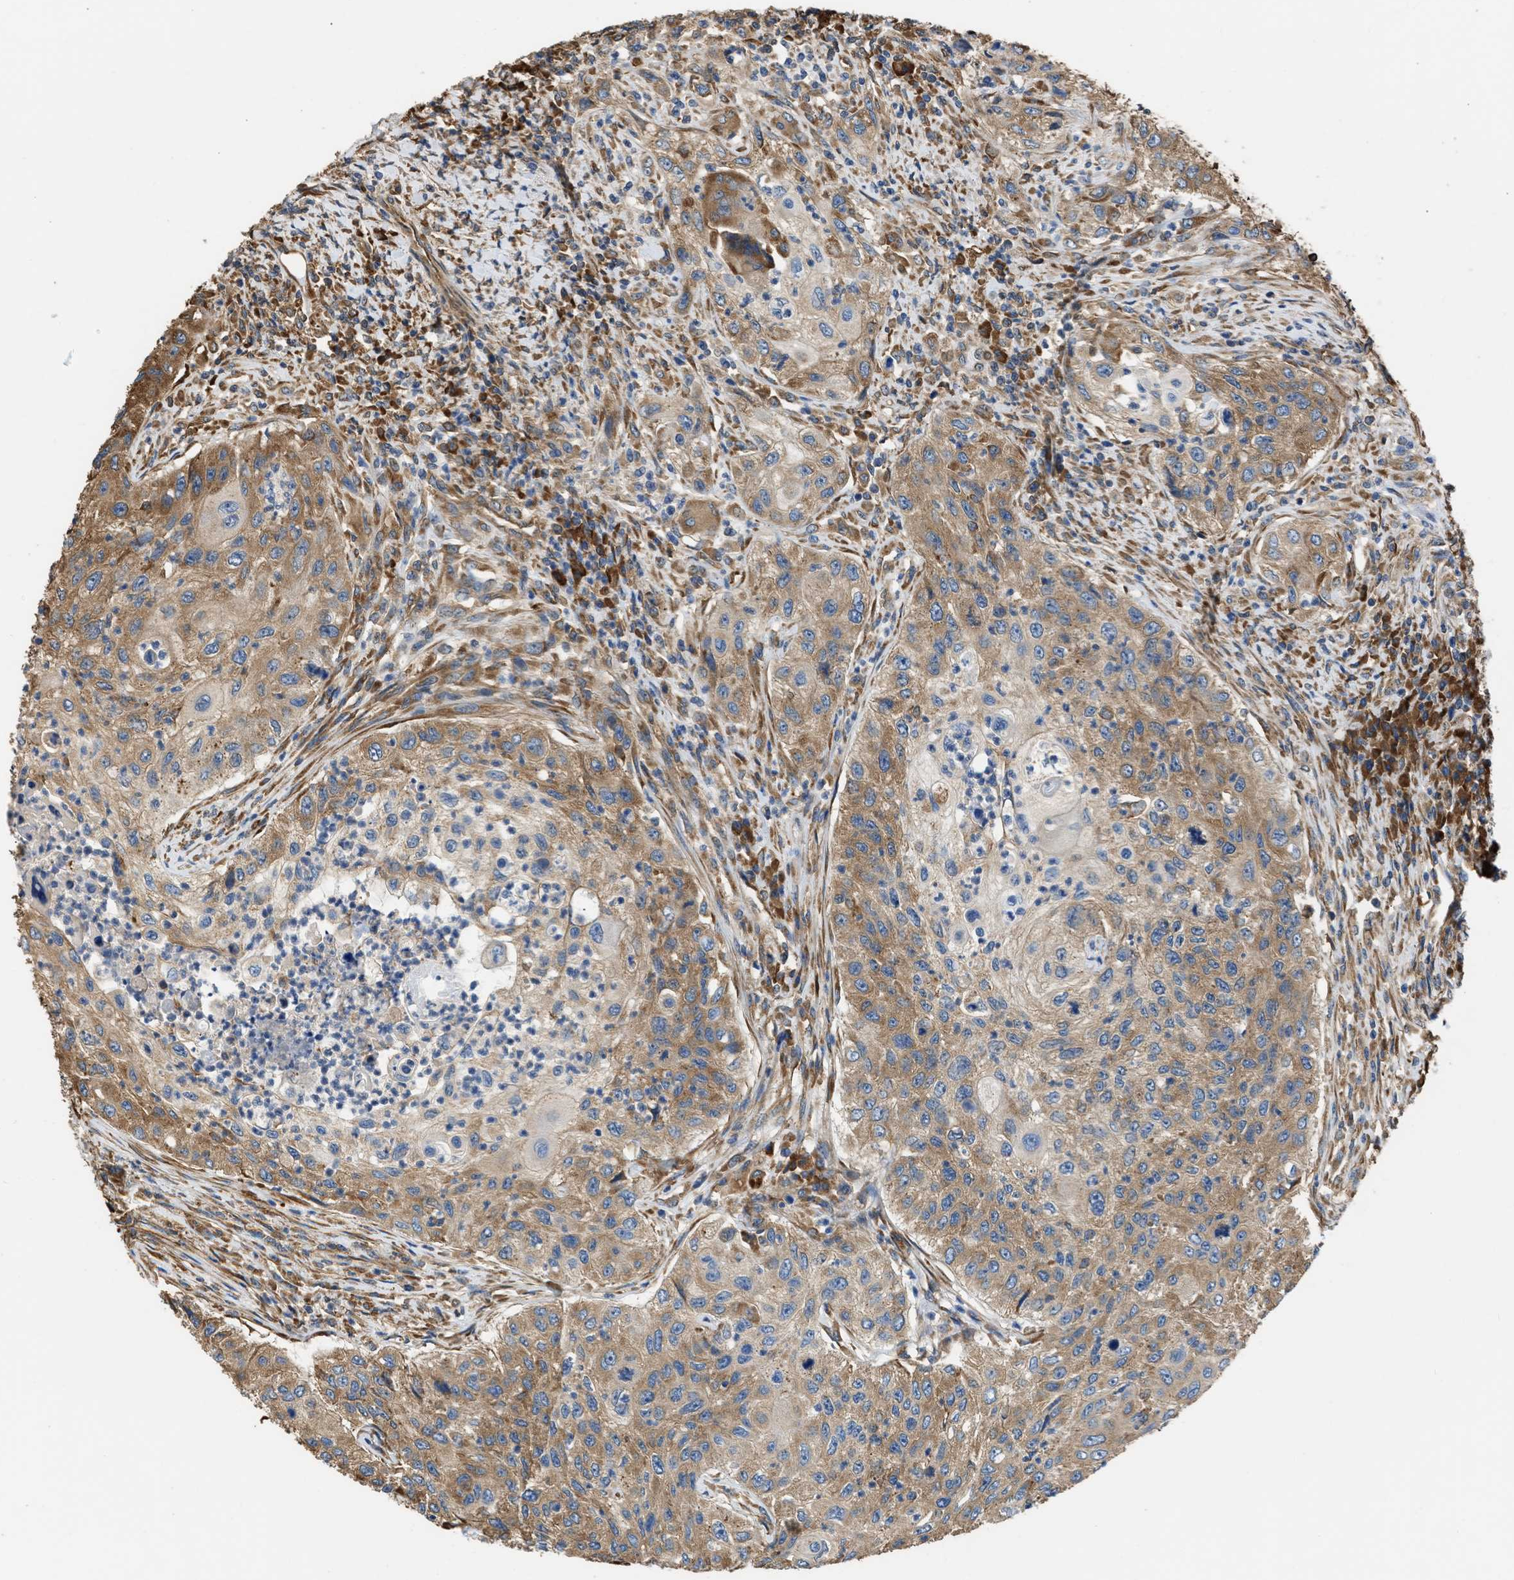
{"staining": {"intensity": "moderate", "quantity": ">75%", "location": "cytoplasmic/membranous"}, "tissue": "urothelial cancer", "cell_type": "Tumor cells", "image_type": "cancer", "snomed": [{"axis": "morphology", "description": "Urothelial carcinoma, High grade"}, {"axis": "topography", "description": "Urinary bladder"}], "caption": "IHC photomicrograph of urothelial carcinoma (high-grade) stained for a protein (brown), which displays medium levels of moderate cytoplasmic/membranous expression in about >75% of tumor cells.", "gene": "SLC36A4", "patient": {"sex": "female", "age": 60}}